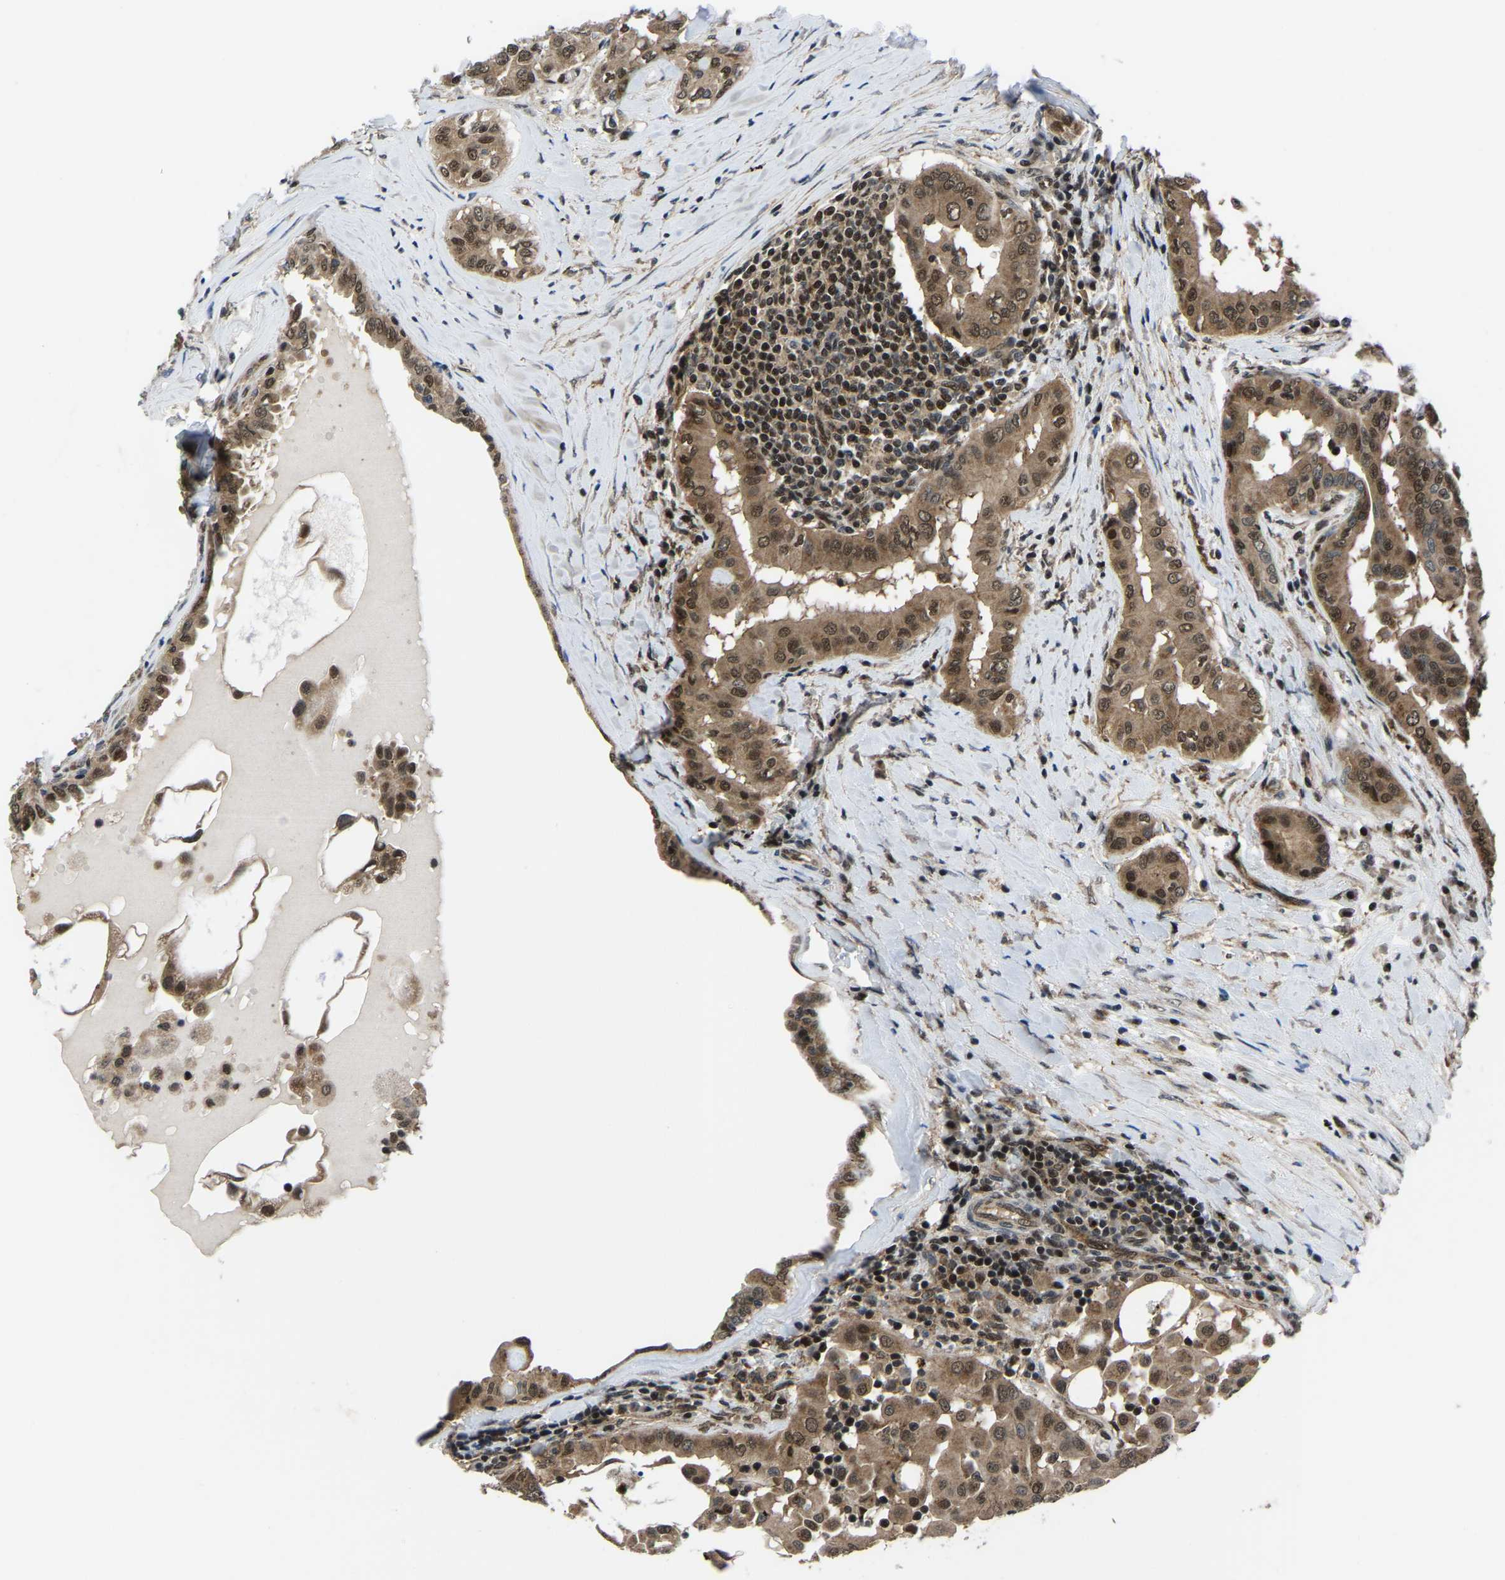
{"staining": {"intensity": "moderate", "quantity": ">75%", "location": "cytoplasmic/membranous,nuclear"}, "tissue": "thyroid cancer", "cell_type": "Tumor cells", "image_type": "cancer", "snomed": [{"axis": "morphology", "description": "Papillary adenocarcinoma, NOS"}, {"axis": "topography", "description": "Thyroid gland"}], "caption": "Papillary adenocarcinoma (thyroid) stained with immunohistochemistry (IHC) reveals moderate cytoplasmic/membranous and nuclear staining in approximately >75% of tumor cells.", "gene": "DFFA", "patient": {"sex": "male", "age": 33}}